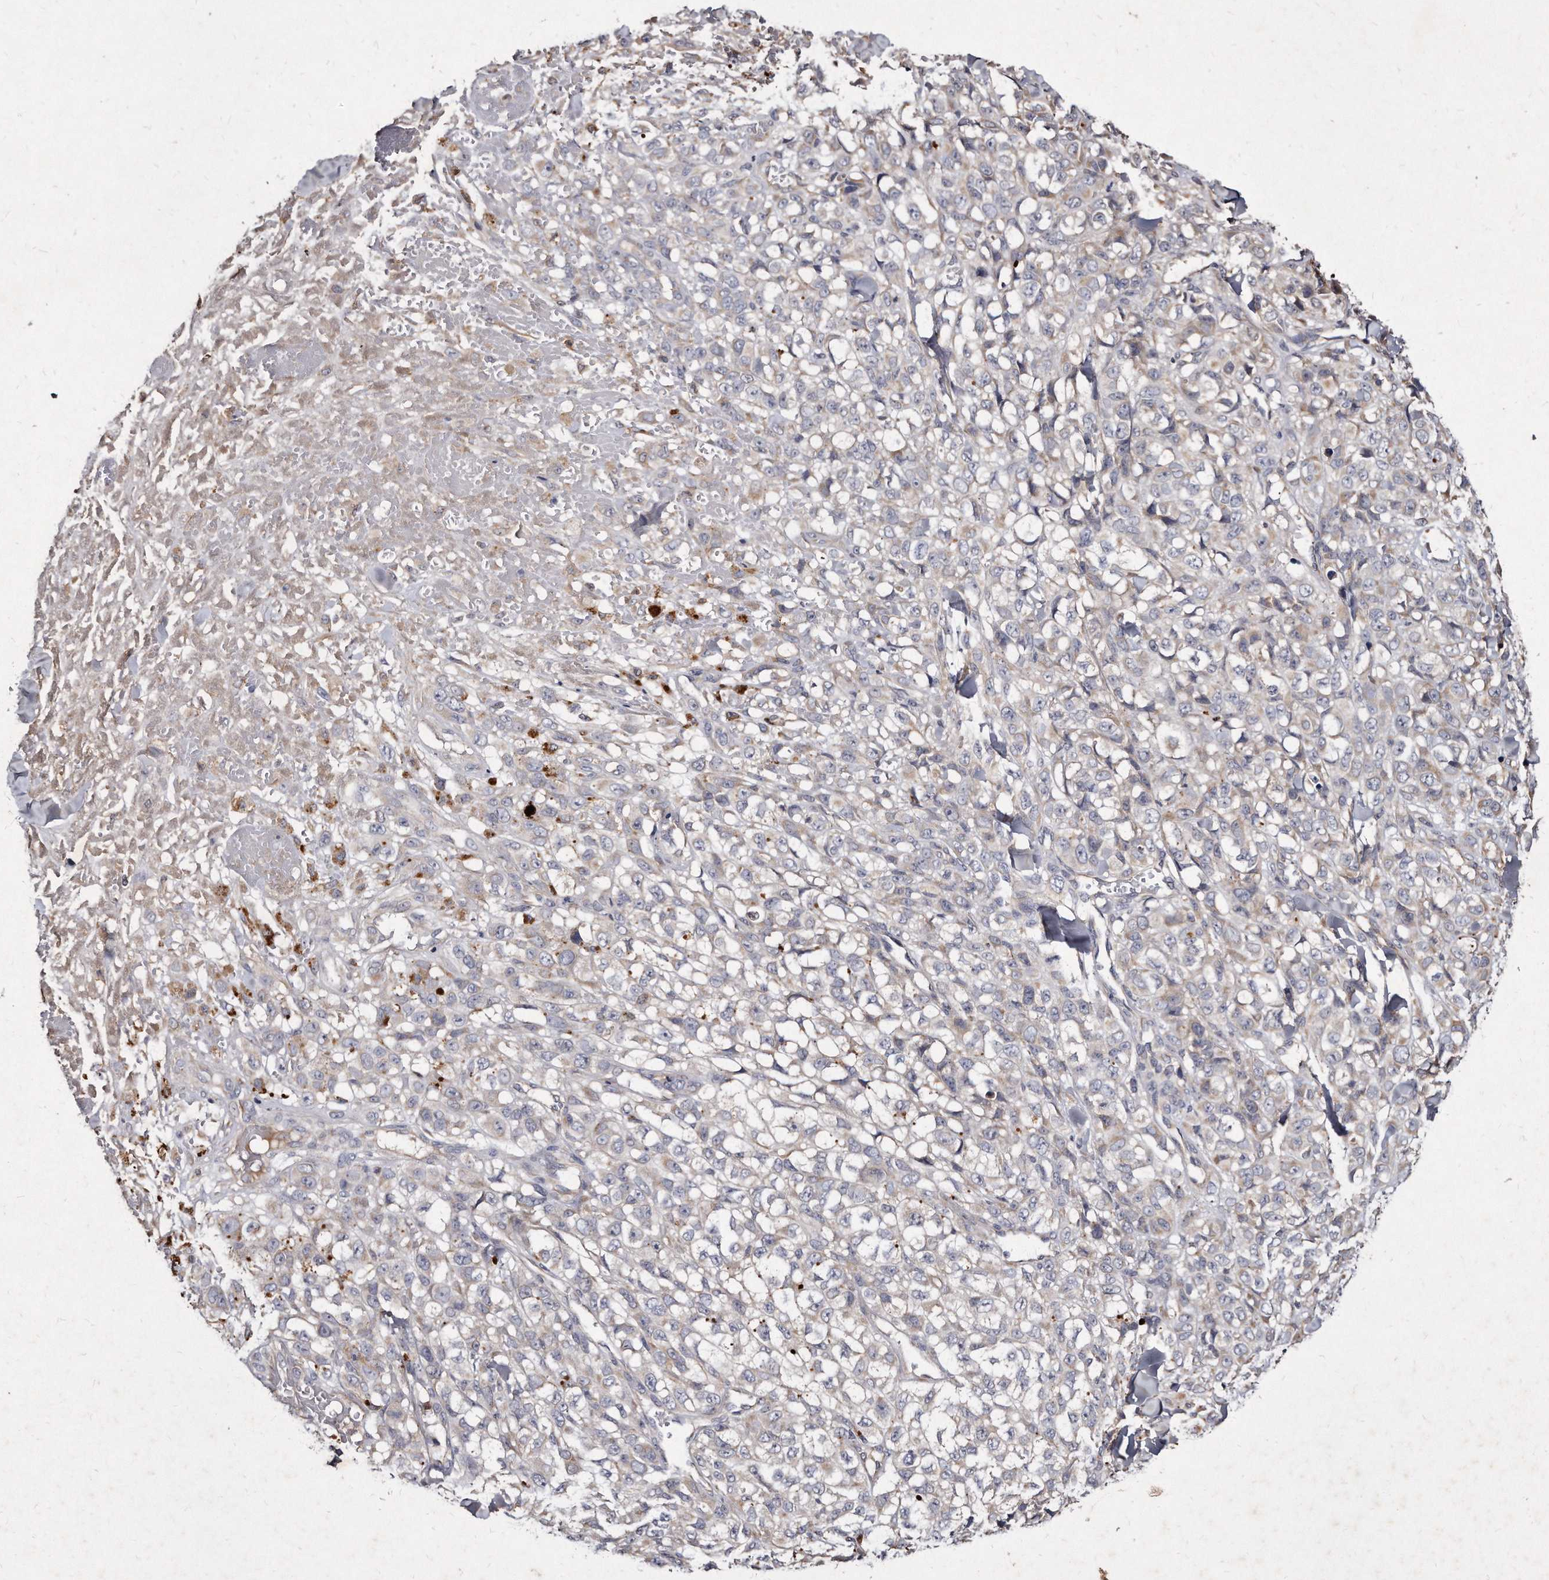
{"staining": {"intensity": "negative", "quantity": "none", "location": "none"}, "tissue": "melanoma", "cell_type": "Tumor cells", "image_type": "cancer", "snomed": [{"axis": "morphology", "description": "Malignant melanoma, Metastatic site"}, {"axis": "topography", "description": "Skin"}], "caption": "Tumor cells are negative for protein expression in human melanoma.", "gene": "KLHDC3", "patient": {"sex": "female", "age": 72}}